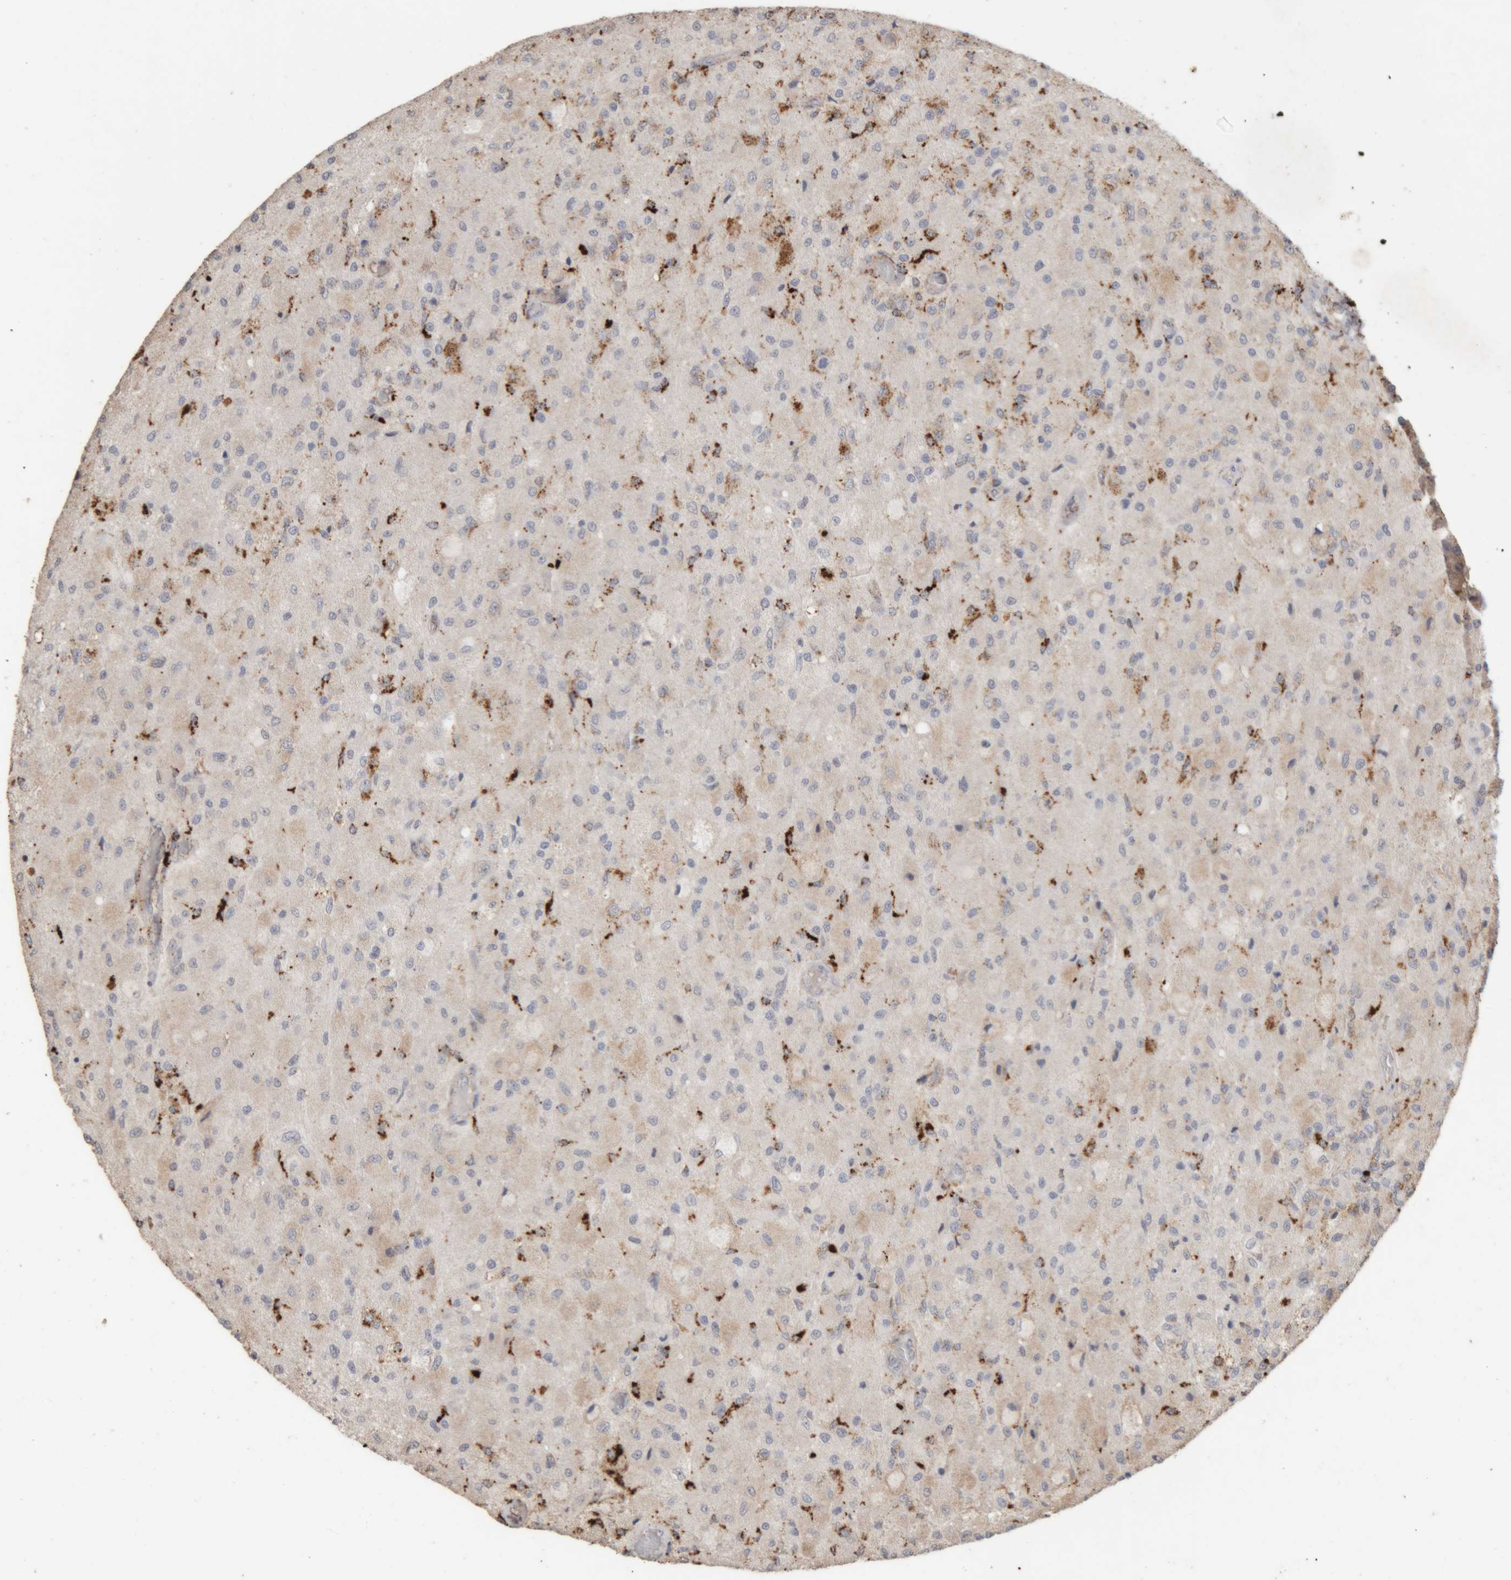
{"staining": {"intensity": "strong", "quantity": "<25%", "location": "cytoplasmic/membranous"}, "tissue": "glioma", "cell_type": "Tumor cells", "image_type": "cancer", "snomed": [{"axis": "morphology", "description": "Normal tissue, NOS"}, {"axis": "morphology", "description": "Glioma, malignant, High grade"}, {"axis": "topography", "description": "Cerebral cortex"}], "caption": "This image exhibits immunohistochemistry (IHC) staining of human glioma, with medium strong cytoplasmic/membranous positivity in approximately <25% of tumor cells.", "gene": "ARSA", "patient": {"sex": "male", "age": 77}}